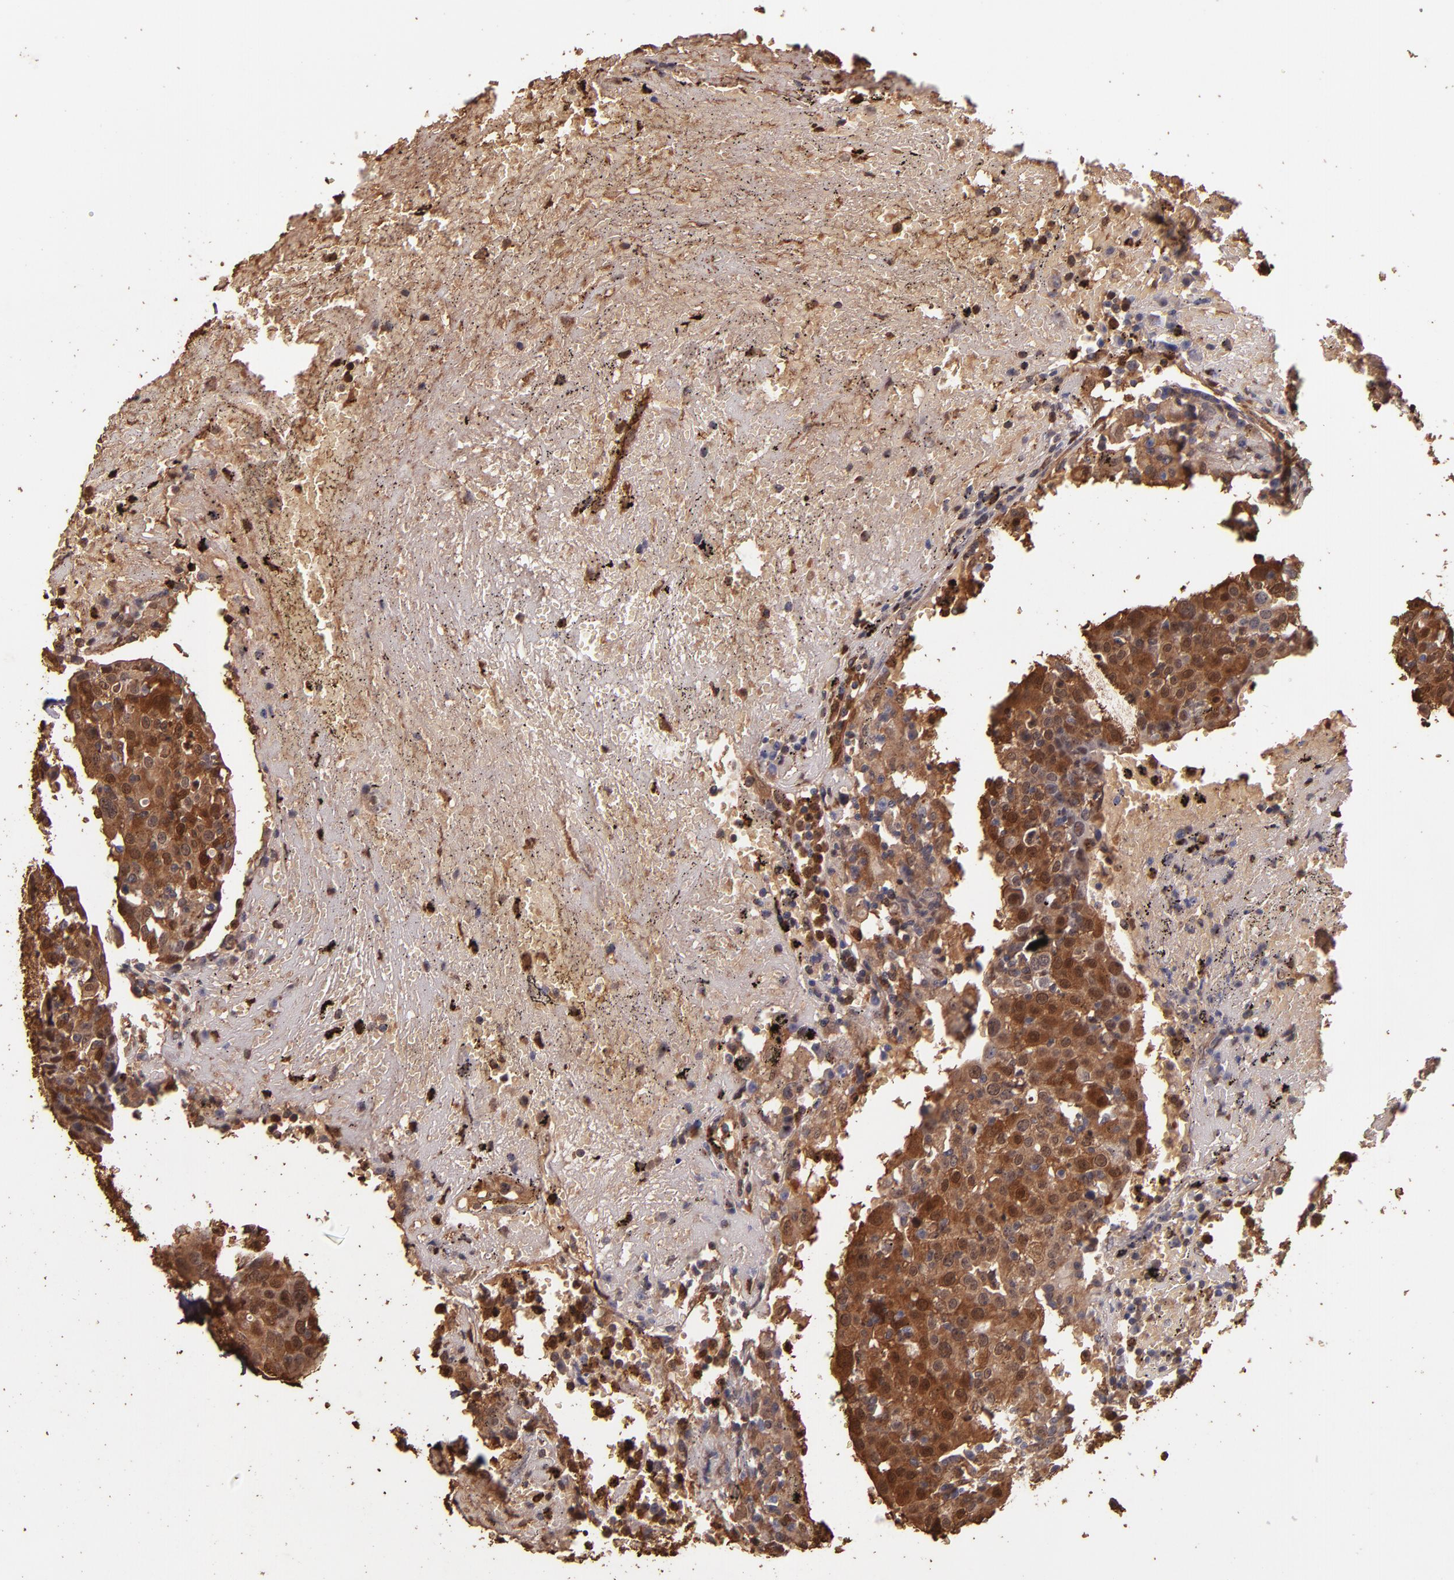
{"staining": {"intensity": "strong", "quantity": ">75%", "location": "cytoplasmic/membranous,nuclear"}, "tissue": "head and neck cancer", "cell_type": "Tumor cells", "image_type": "cancer", "snomed": [{"axis": "morphology", "description": "Adenocarcinoma, NOS"}, {"axis": "topography", "description": "Salivary gland"}, {"axis": "topography", "description": "Head-Neck"}], "caption": "Head and neck adenocarcinoma tissue reveals strong cytoplasmic/membranous and nuclear expression in about >75% of tumor cells, visualized by immunohistochemistry.", "gene": "S100A6", "patient": {"sex": "female", "age": 65}}